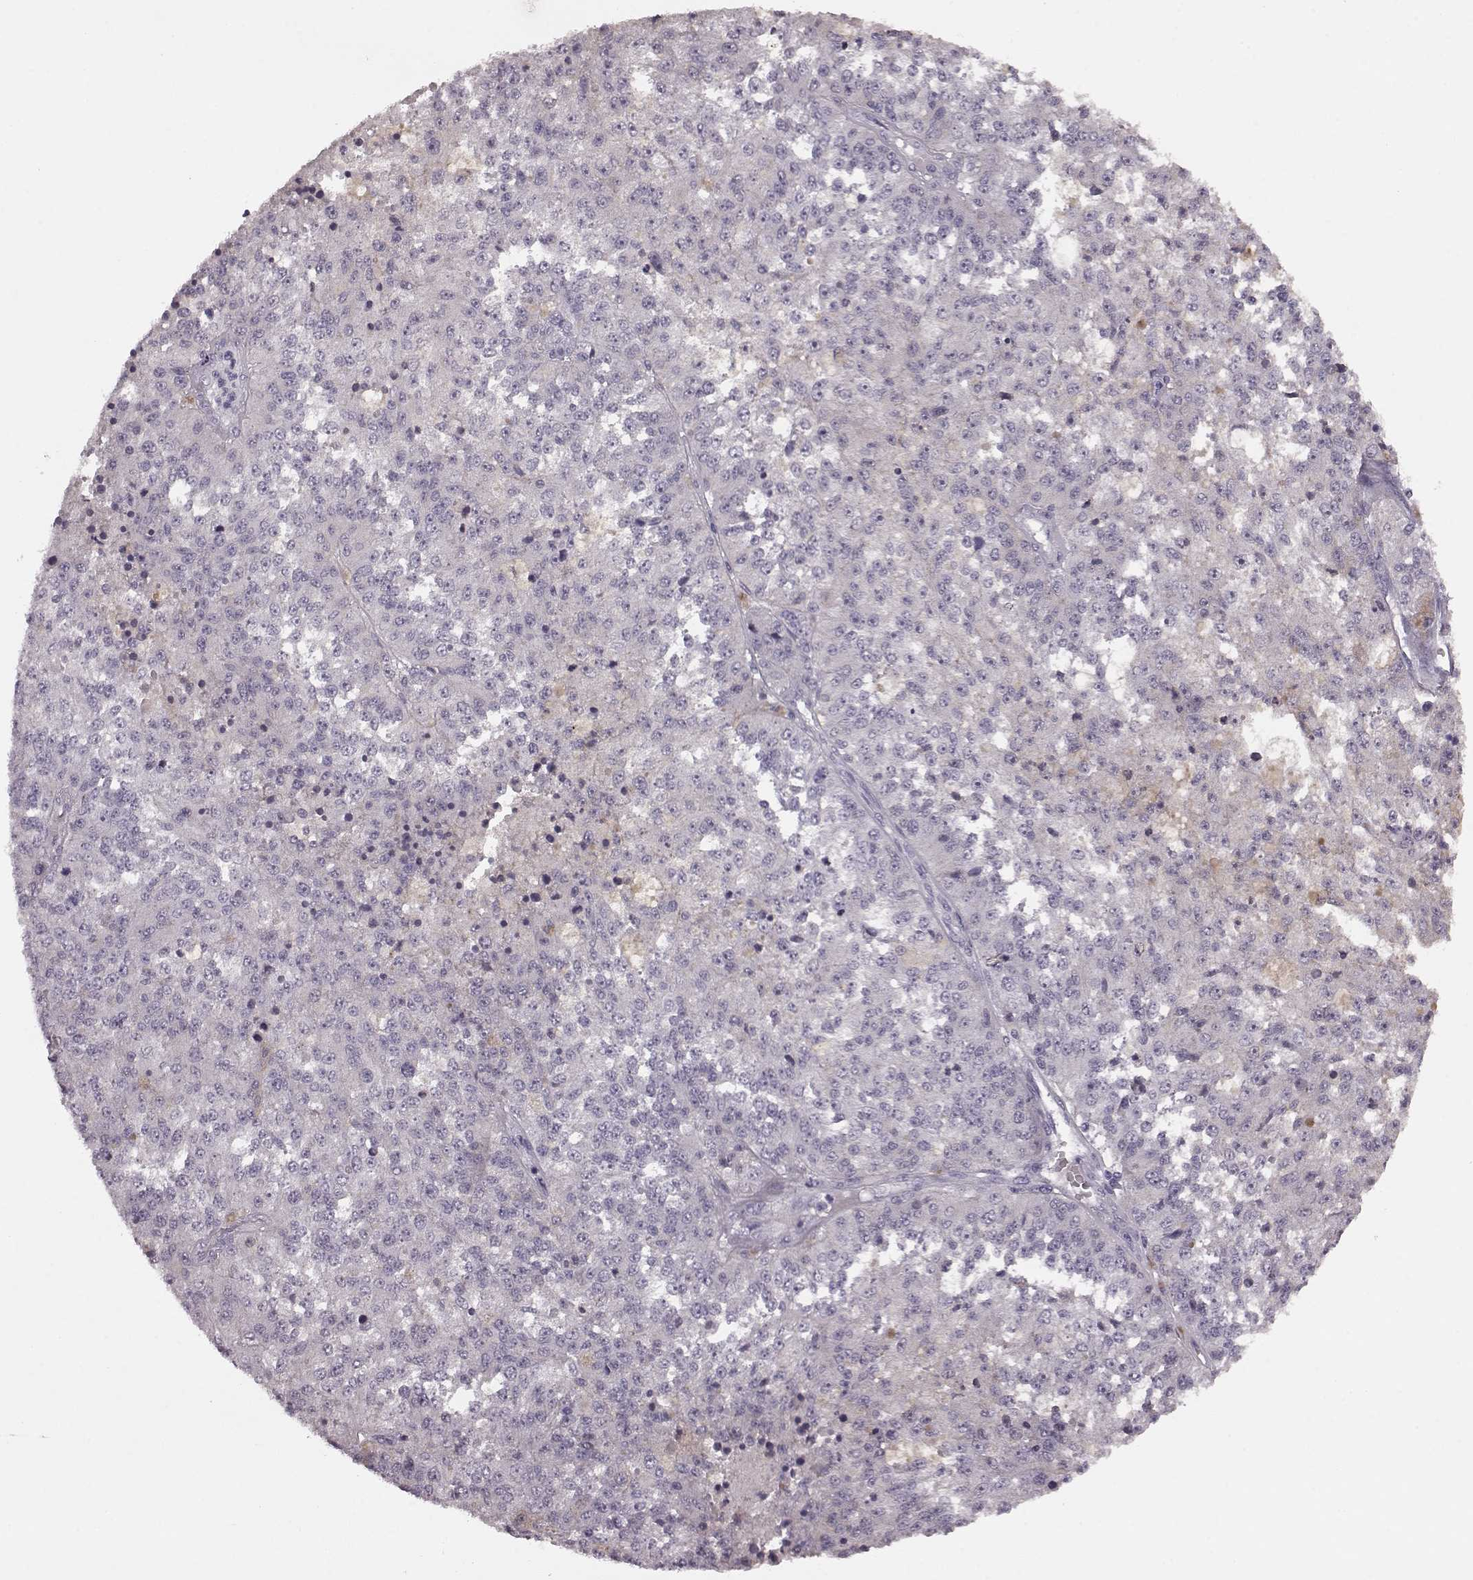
{"staining": {"intensity": "negative", "quantity": "none", "location": "none"}, "tissue": "melanoma", "cell_type": "Tumor cells", "image_type": "cancer", "snomed": [{"axis": "morphology", "description": "Malignant melanoma, Metastatic site"}, {"axis": "topography", "description": "Lymph node"}], "caption": "High magnification brightfield microscopy of malignant melanoma (metastatic site) stained with DAB (3,3'-diaminobenzidine) (brown) and counterstained with hematoxylin (blue): tumor cells show no significant positivity.", "gene": "CRYBA2", "patient": {"sex": "female", "age": 64}}